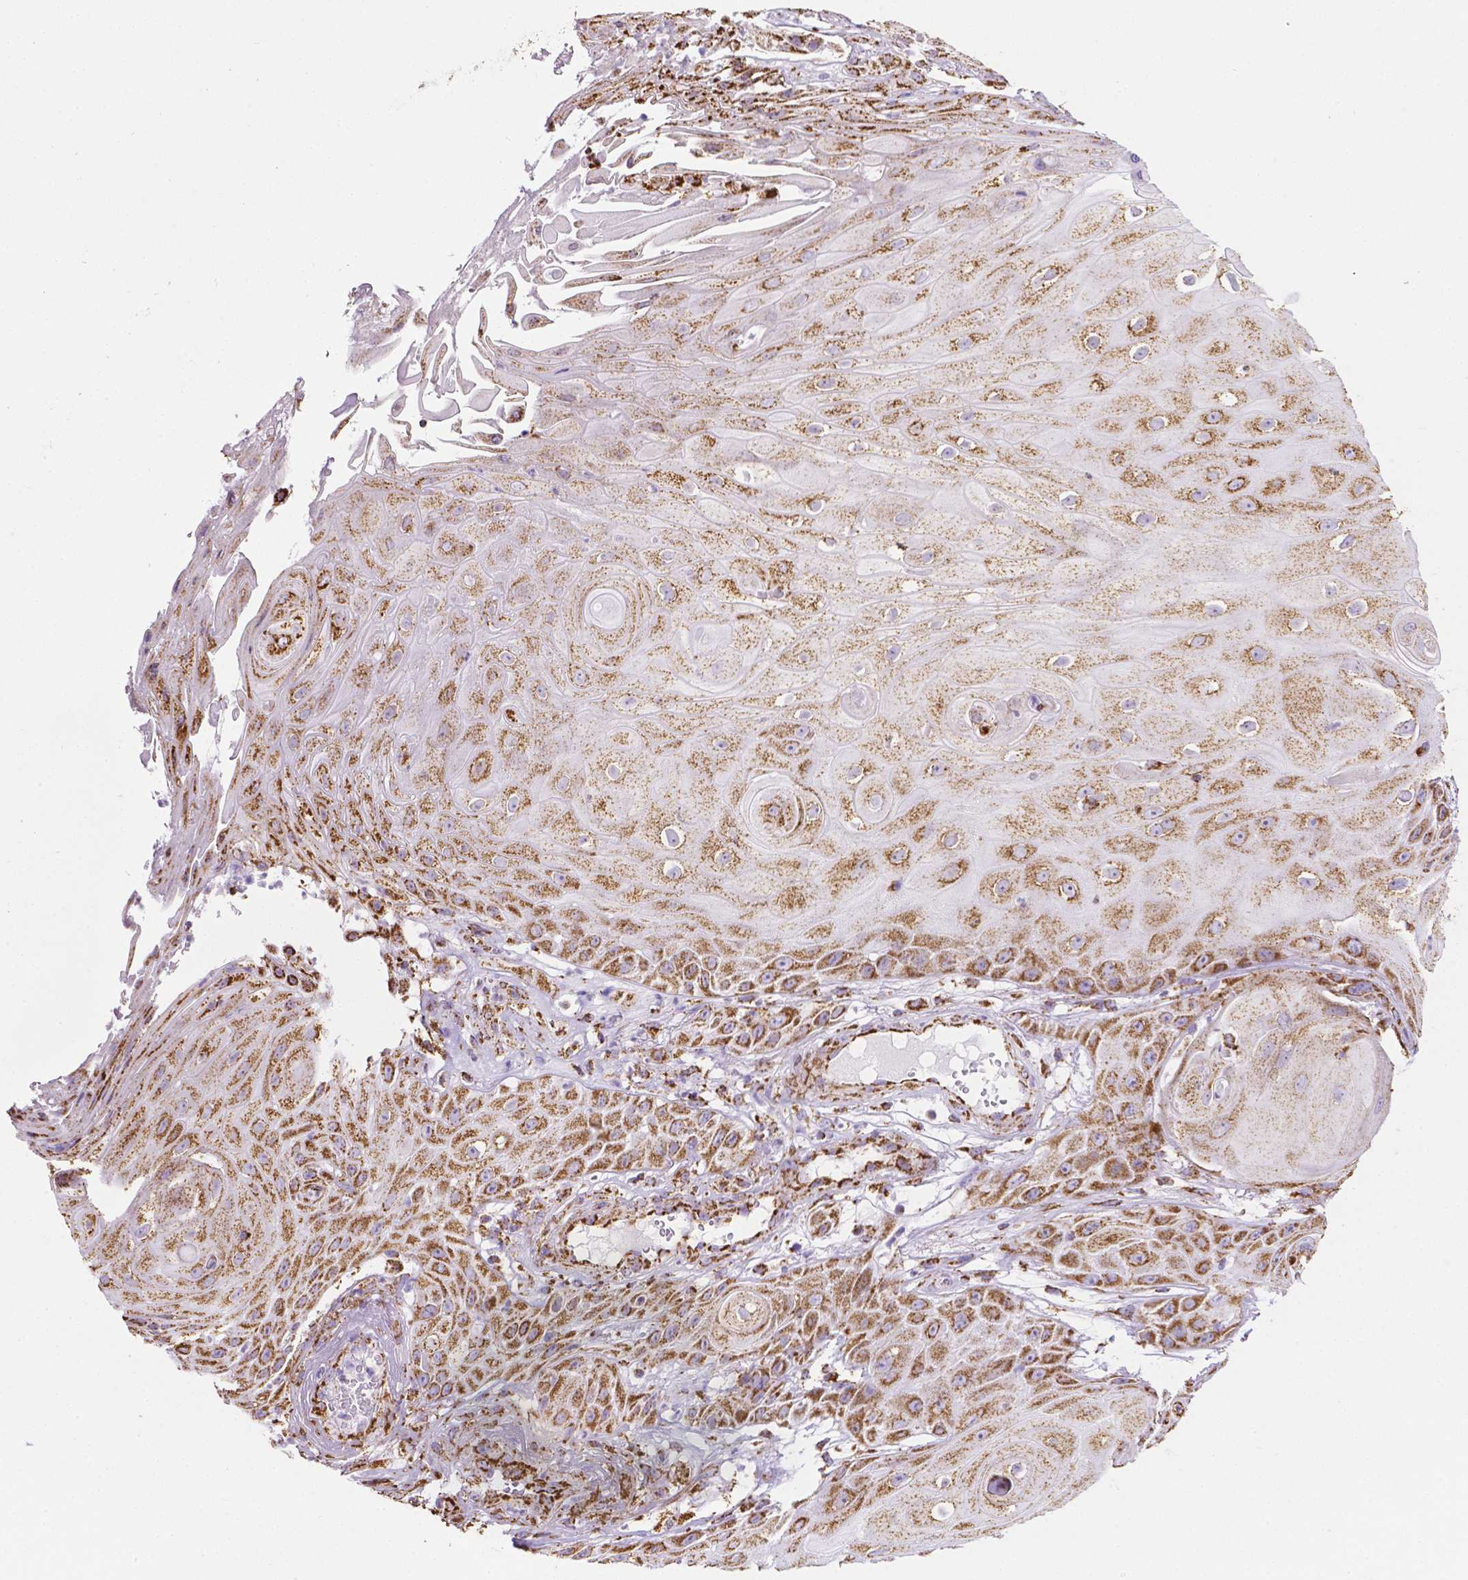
{"staining": {"intensity": "moderate", "quantity": ">75%", "location": "cytoplasmic/membranous"}, "tissue": "skin cancer", "cell_type": "Tumor cells", "image_type": "cancer", "snomed": [{"axis": "morphology", "description": "Squamous cell carcinoma, NOS"}, {"axis": "topography", "description": "Skin"}], "caption": "Human skin cancer (squamous cell carcinoma) stained with a brown dye exhibits moderate cytoplasmic/membranous positive expression in approximately >75% of tumor cells.", "gene": "RMDN3", "patient": {"sex": "male", "age": 62}}